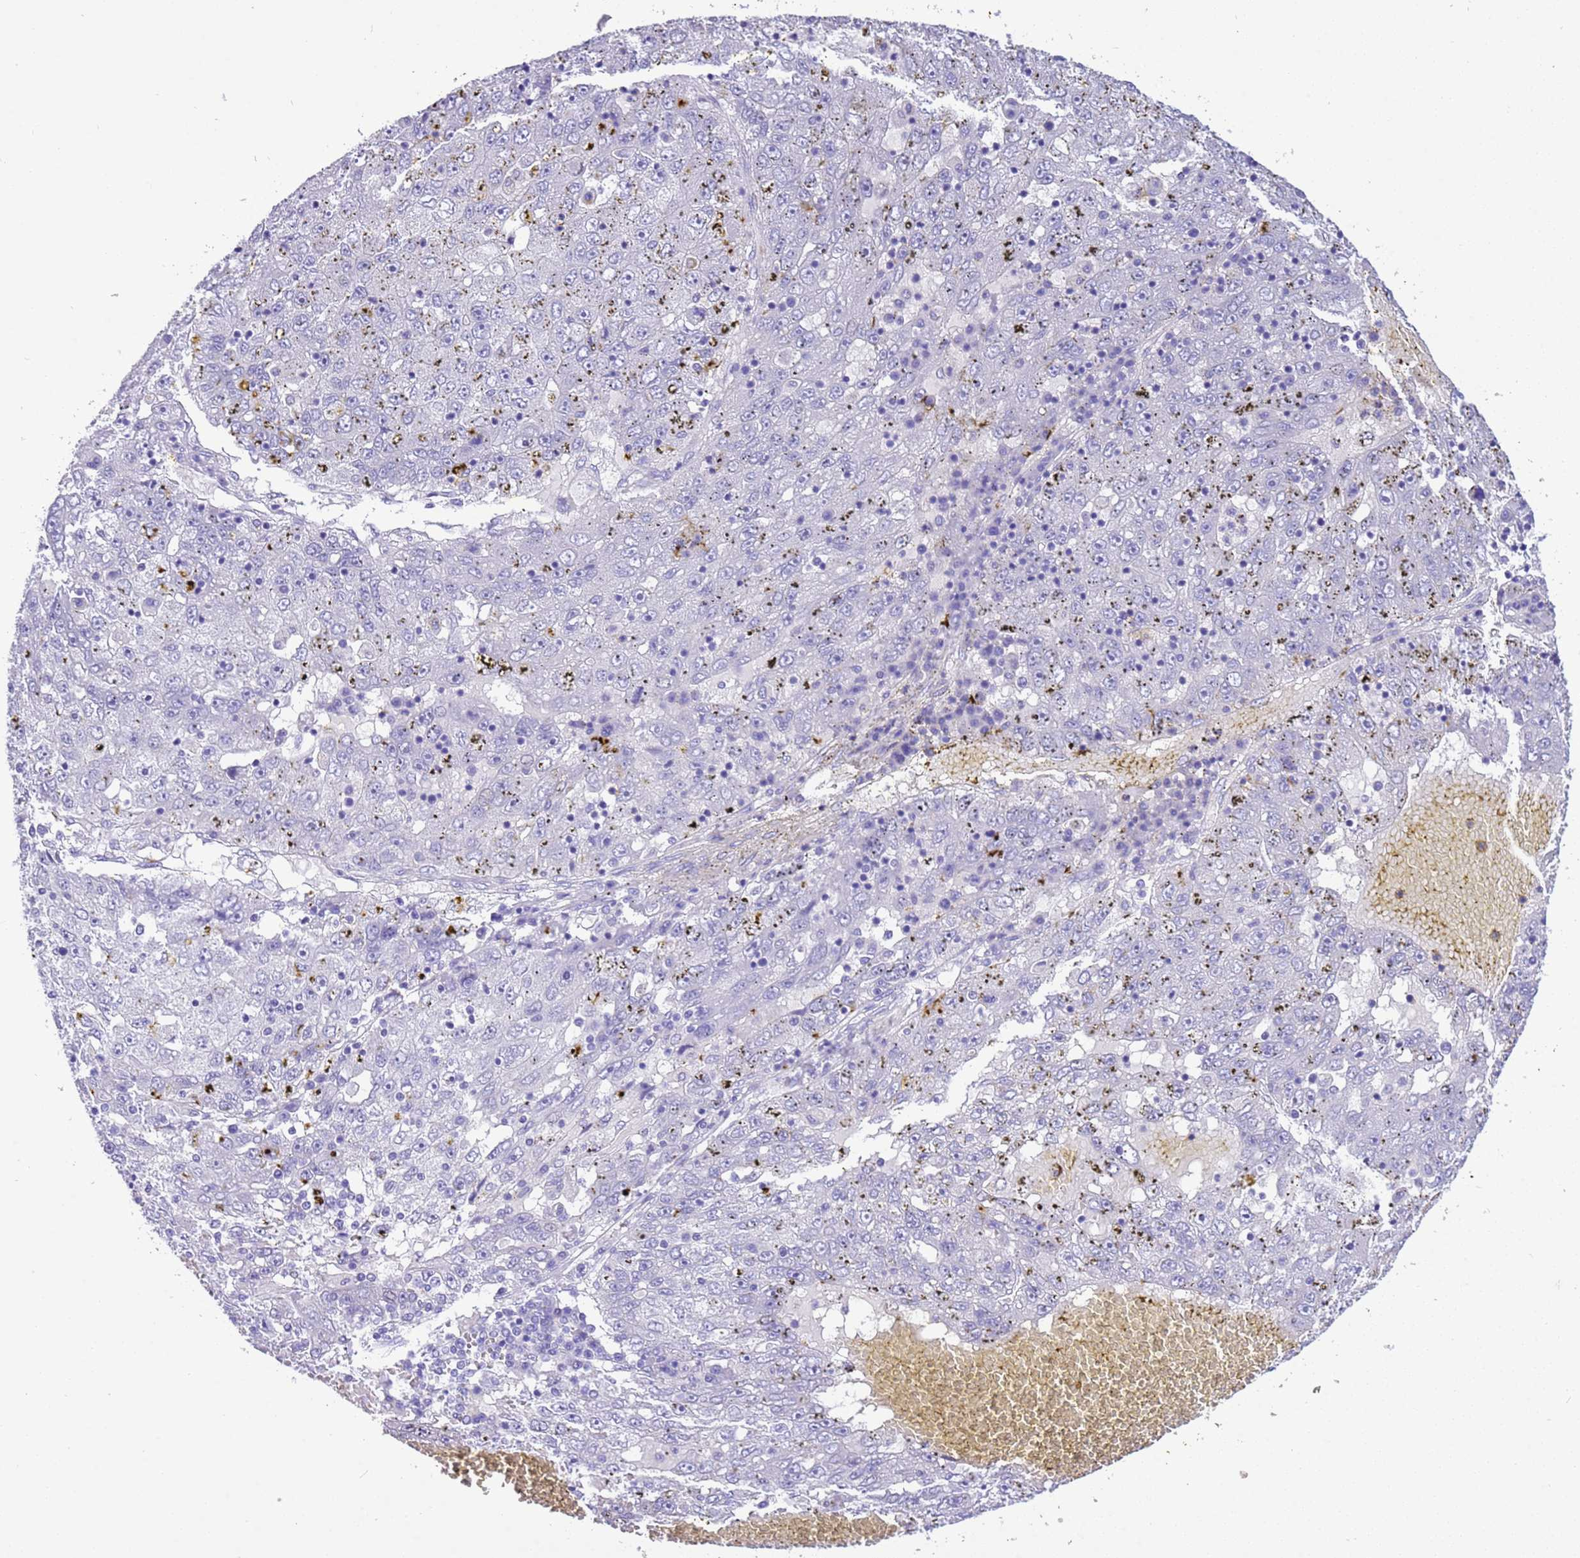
{"staining": {"intensity": "negative", "quantity": "none", "location": "none"}, "tissue": "liver cancer", "cell_type": "Tumor cells", "image_type": "cancer", "snomed": [{"axis": "morphology", "description": "Carcinoma, Hepatocellular, NOS"}, {"axis": "topography", "description": "Liver"}], "caption": "DAB (3,3'-diaminobenzidine) immunohistochemical staining of human liver cancer reveals no significant positivity in tumor cells.", "gene": "CPB1", "patient": {"sex": "male", "age": 49}}